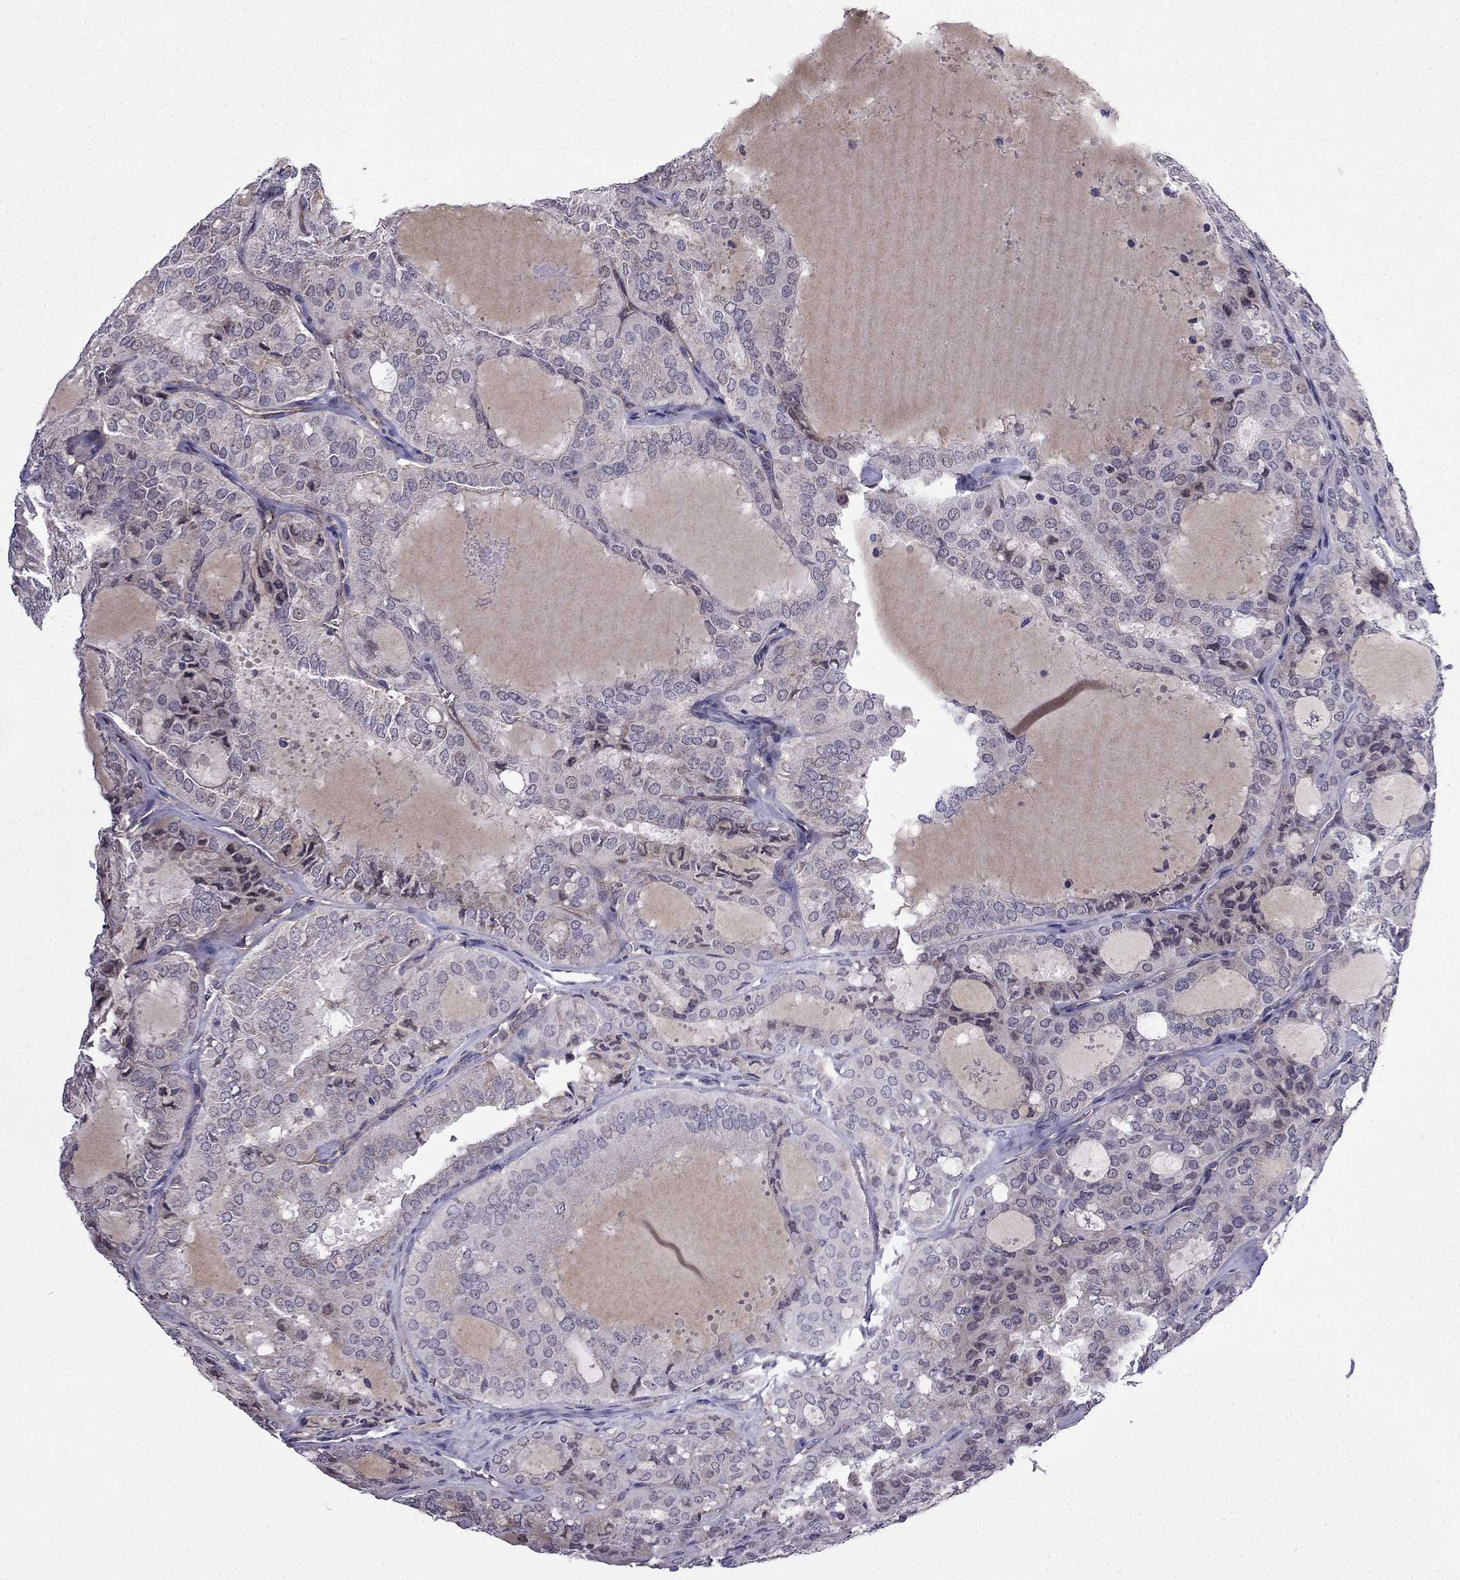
{"staining": {"intensity": "negative", "quantity": "none", "location": "none"}, "tissue": "thyroid cancer", "cell_type": "Tumor cells", "image_type": "cancer", "snomed": [{"axis": "morphology", "description": "Follicular adenoma carcinoma, NOS"}, {"axis": "topography", "description": "Thyroid gland"}], "caption": "Thyroid follicular adenoma carcinoma was stained to show a protein in brown. There is no significant expression in tumor cells.", "gene": "SLC6A2", "patient": {"sex": "male", "age": 75}}